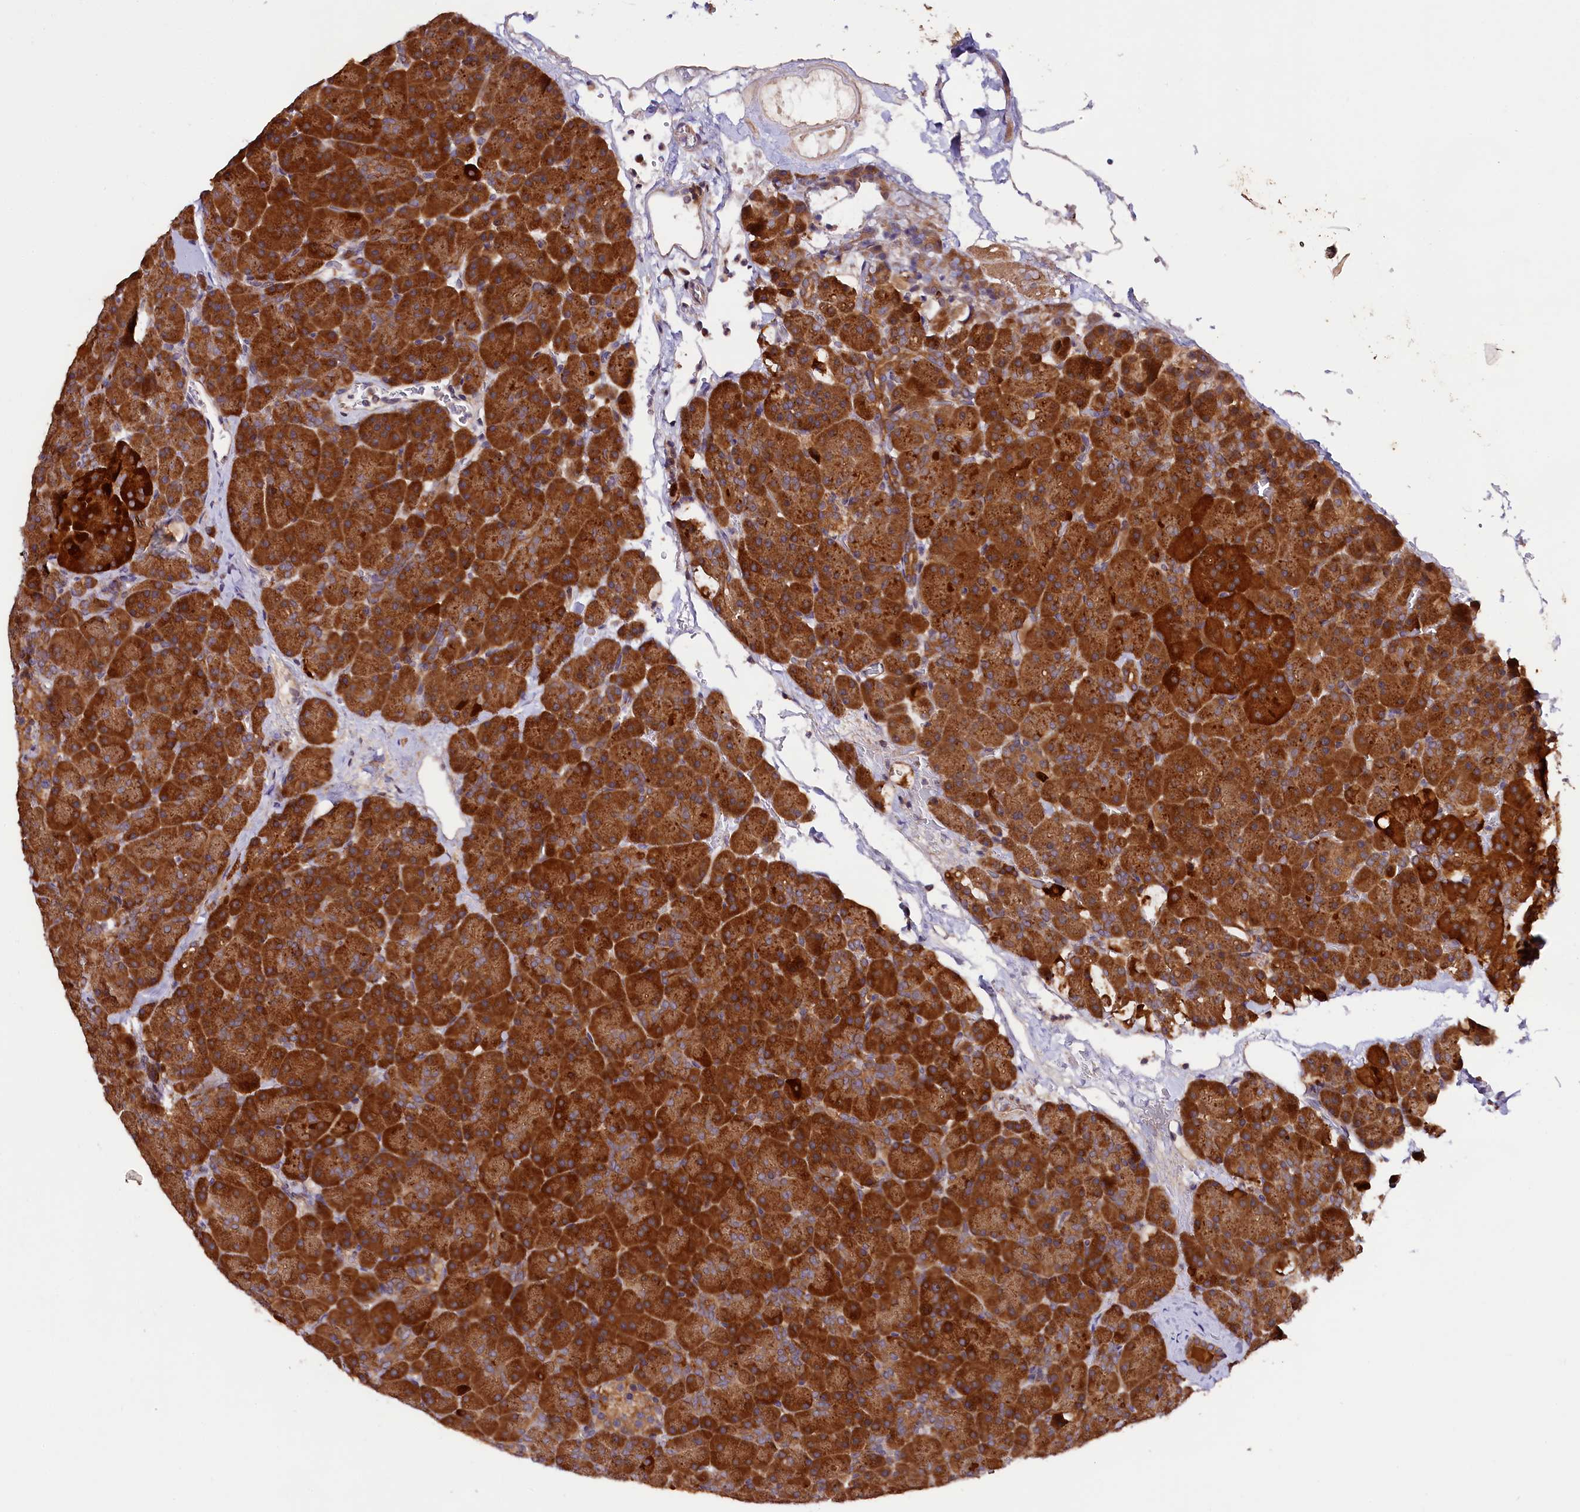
{"staining": {"intensity": "strong", "quantity": ">75%", "location": "cytoplasmic/membranous"}, "tissue": "pancreas", "cell_type": "Exocrine glandular cells", "image_type": "normal", "snomed": [{"axis": "morphology", "description": "Normal tissue, NOS"}, {"axis": "topography", "description": "Pancreas"}], "caption": "High-magnification brightfield microscopy of unremarkable pancreas stained with DAB (3,3'-diaminobenzidine) (brown) and counterstained with hematoxylin (blue). exocrine glandular cells exhibit strong cytoplasmic/membranous staining is seen in about>75% of cells.", "gene": "DOHH", "patient": {"sex": "male", "age": 36}}